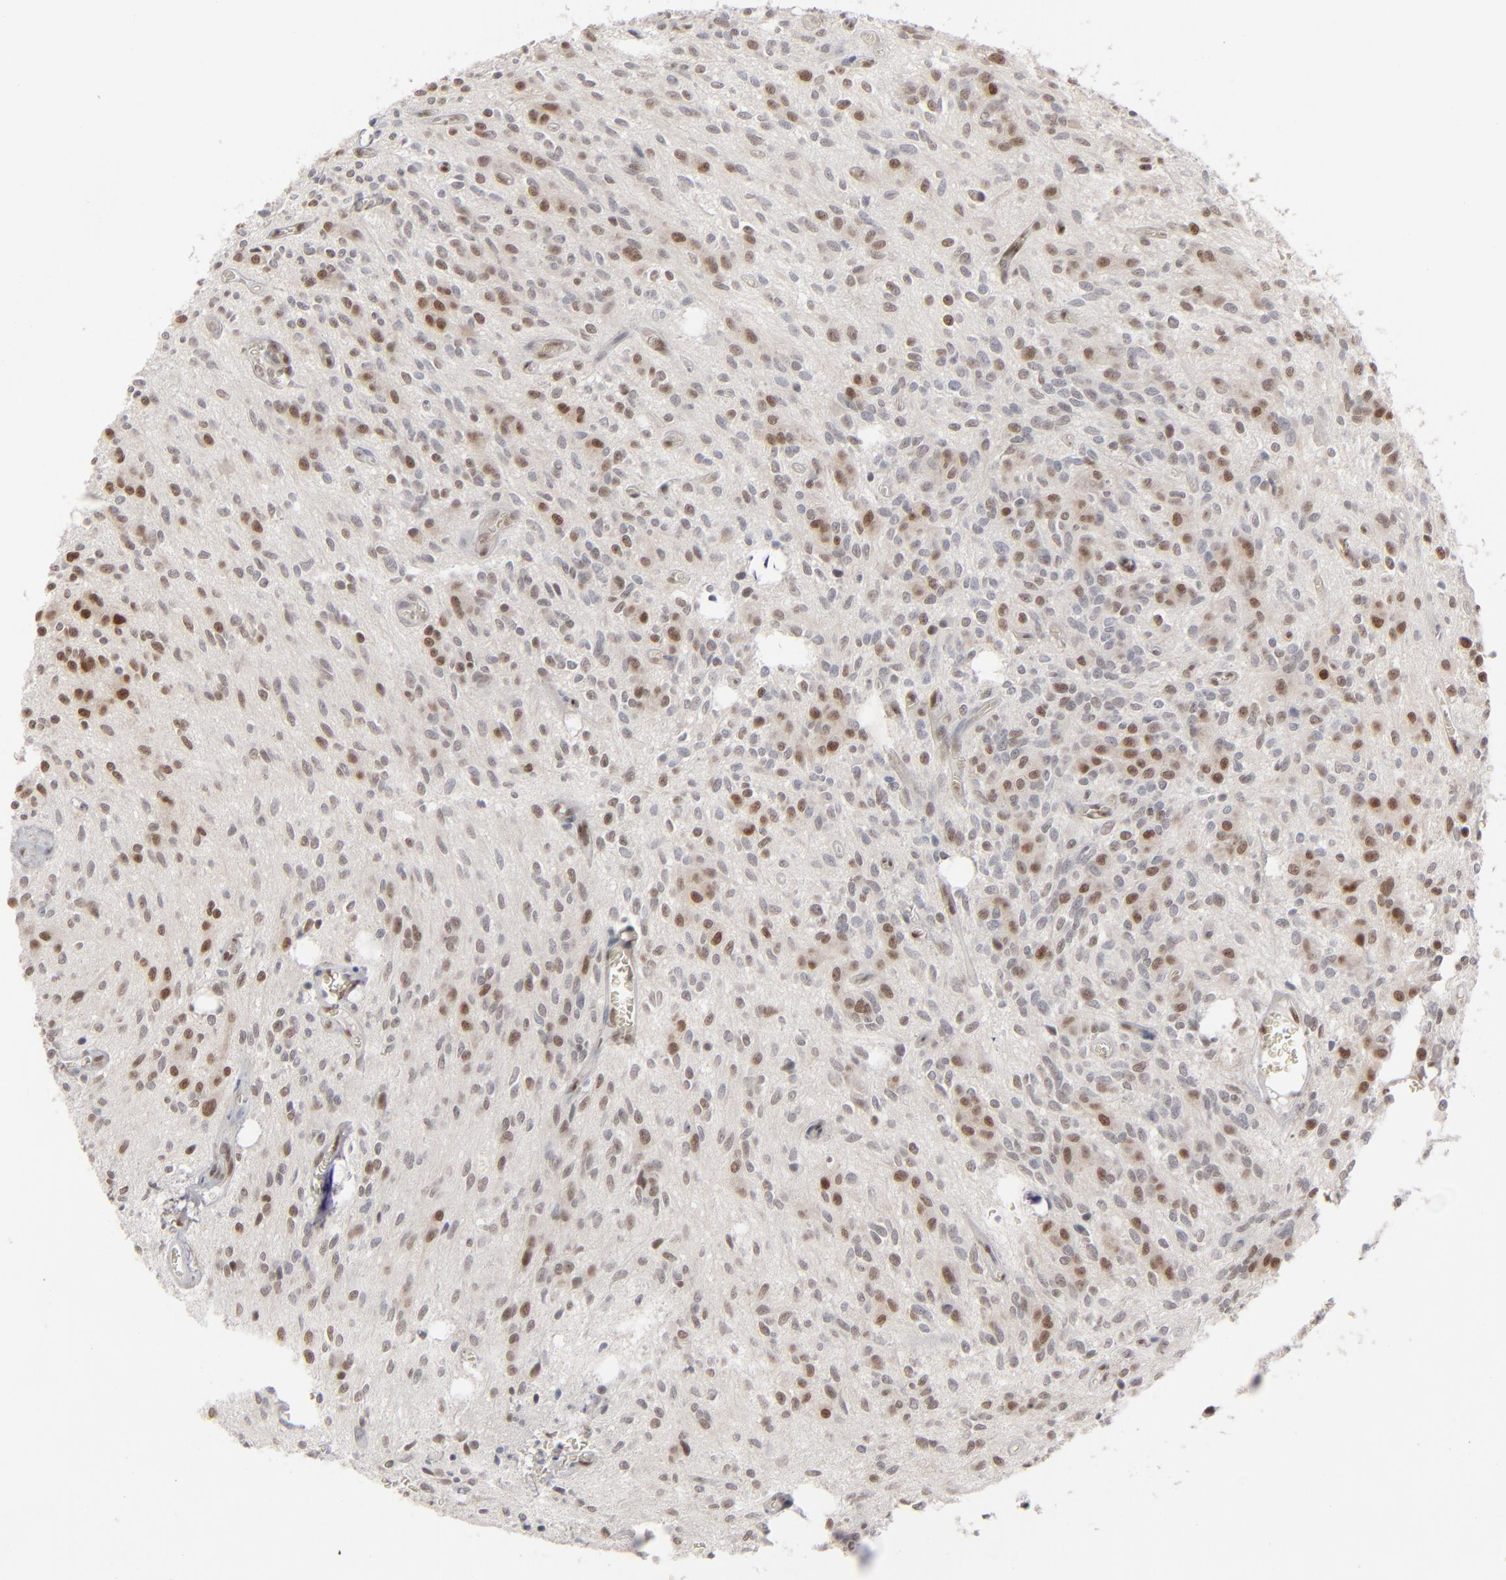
{"staining": {"intensity": "strong", "quantity": "25%-75%", "location": "cytoplasmic/membranous,nuclear"}, "tissue": "glioma", "cell_type": "Tumor cells", "image_type": "cancer", "snomed": [{"axis": "morphology", "description": "Glioma, malignant, Low grade"}, {"axis": "topography", "description": "Brain"}], "caption": "Brown immunohistochemical staining in human glioma shows strong cytoplasmic/membranous and nuclear staining in about 25%-75% of tumor cells.", "gene": "IRF9", "patient": {"sex": "female", "age": 15}}